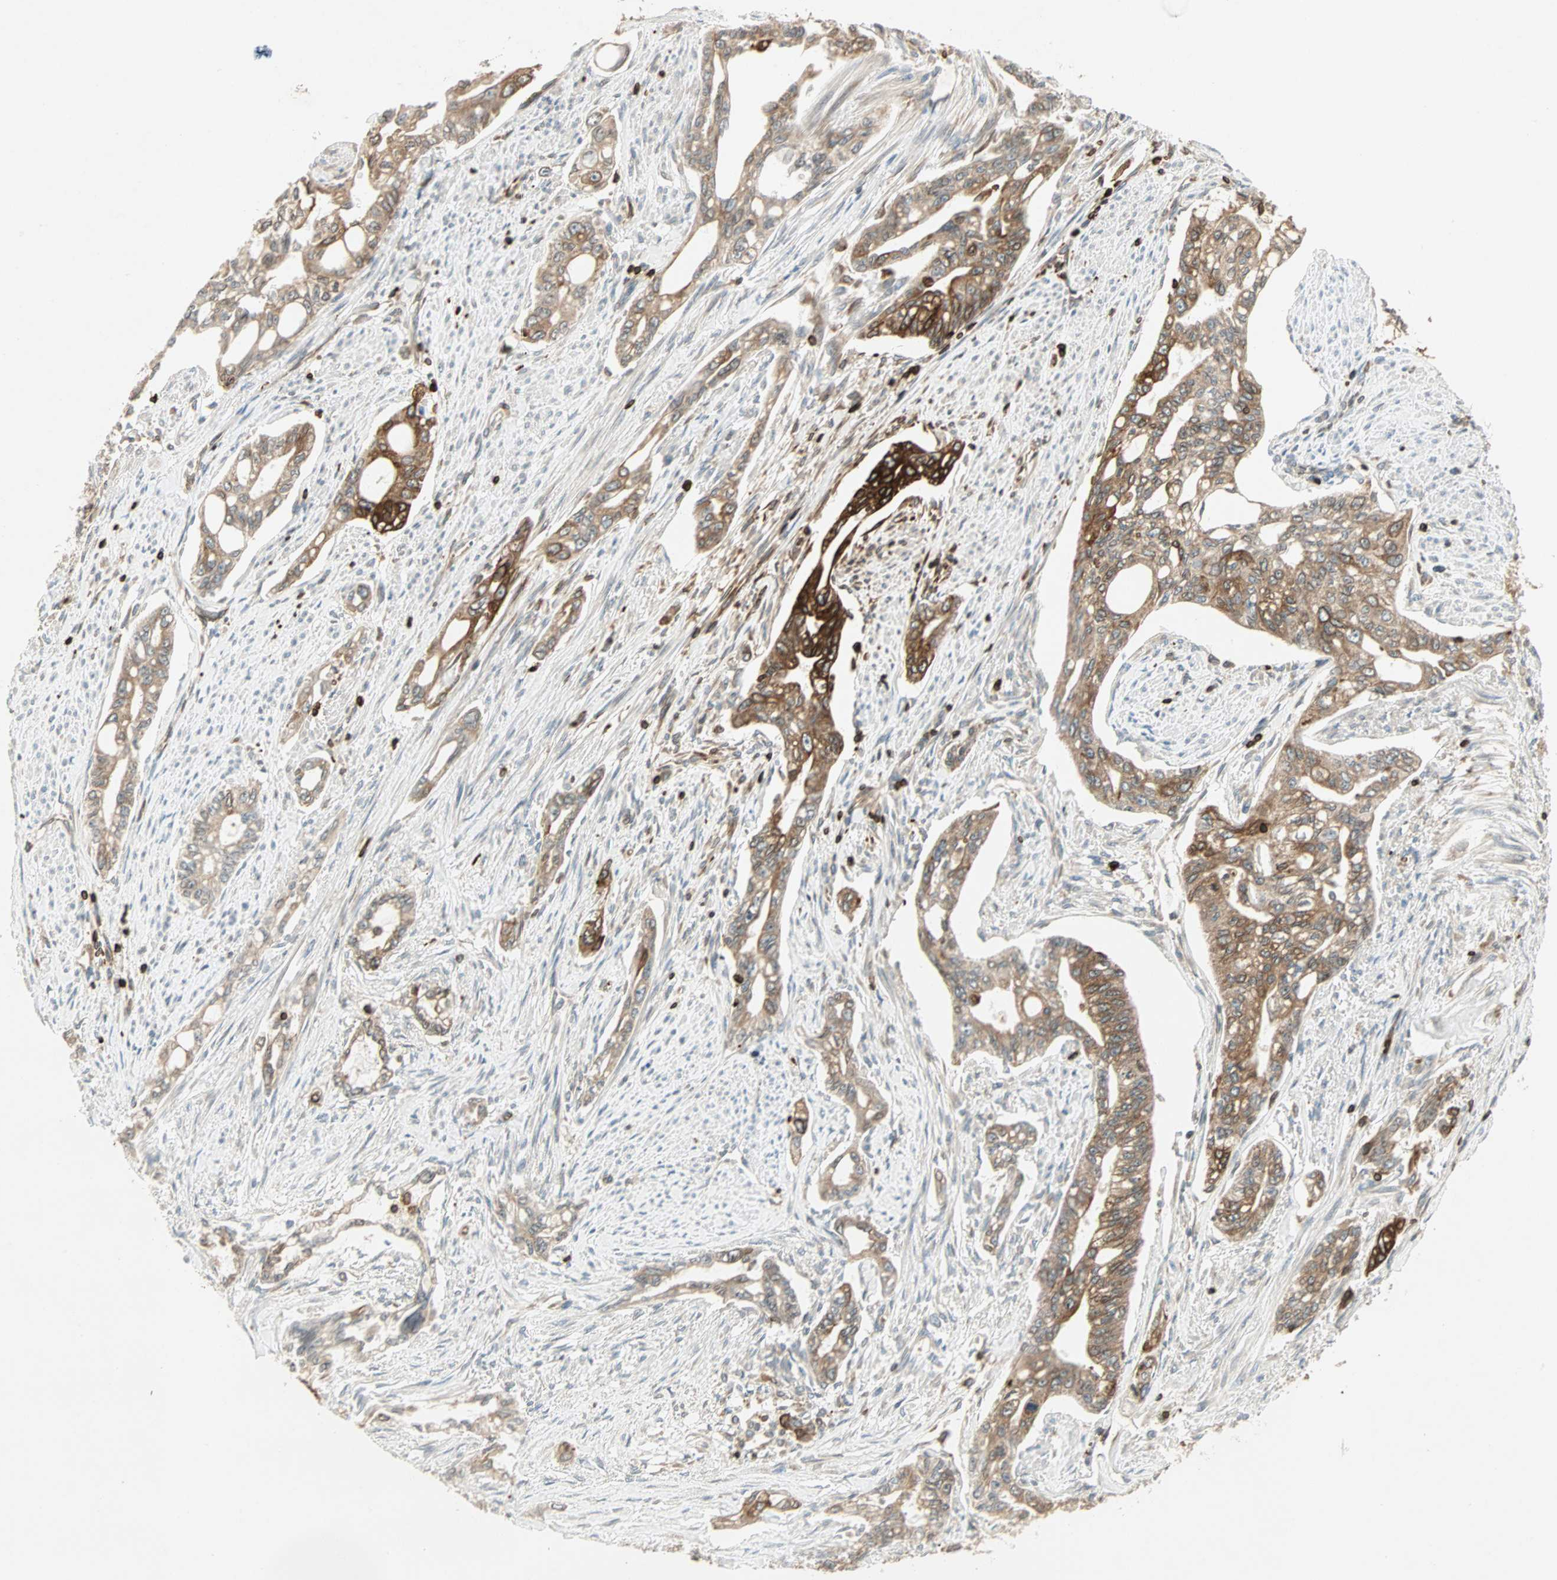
{"staining": {"intensity": "moderate", "quantity": ">75%", "location": "cytoplasmic/membranous"}, "tissue": "pancreatic cancer", "cell_type": "Tumor cells", "image_type": "cancer", "snomed": [{"axis": "morphology", "description": "Normal tissue, NOS"}, {"axis": "topography", "description": "Pancreas"}], "caption": "Pancreatic cancer stained for a protein (brown) reveals moderate cytoplasmic/membranous positive expression in approximately >75% of tumor cells.", "gene": "TAPBP", "patient": {"sex": "male", "age": 42}}